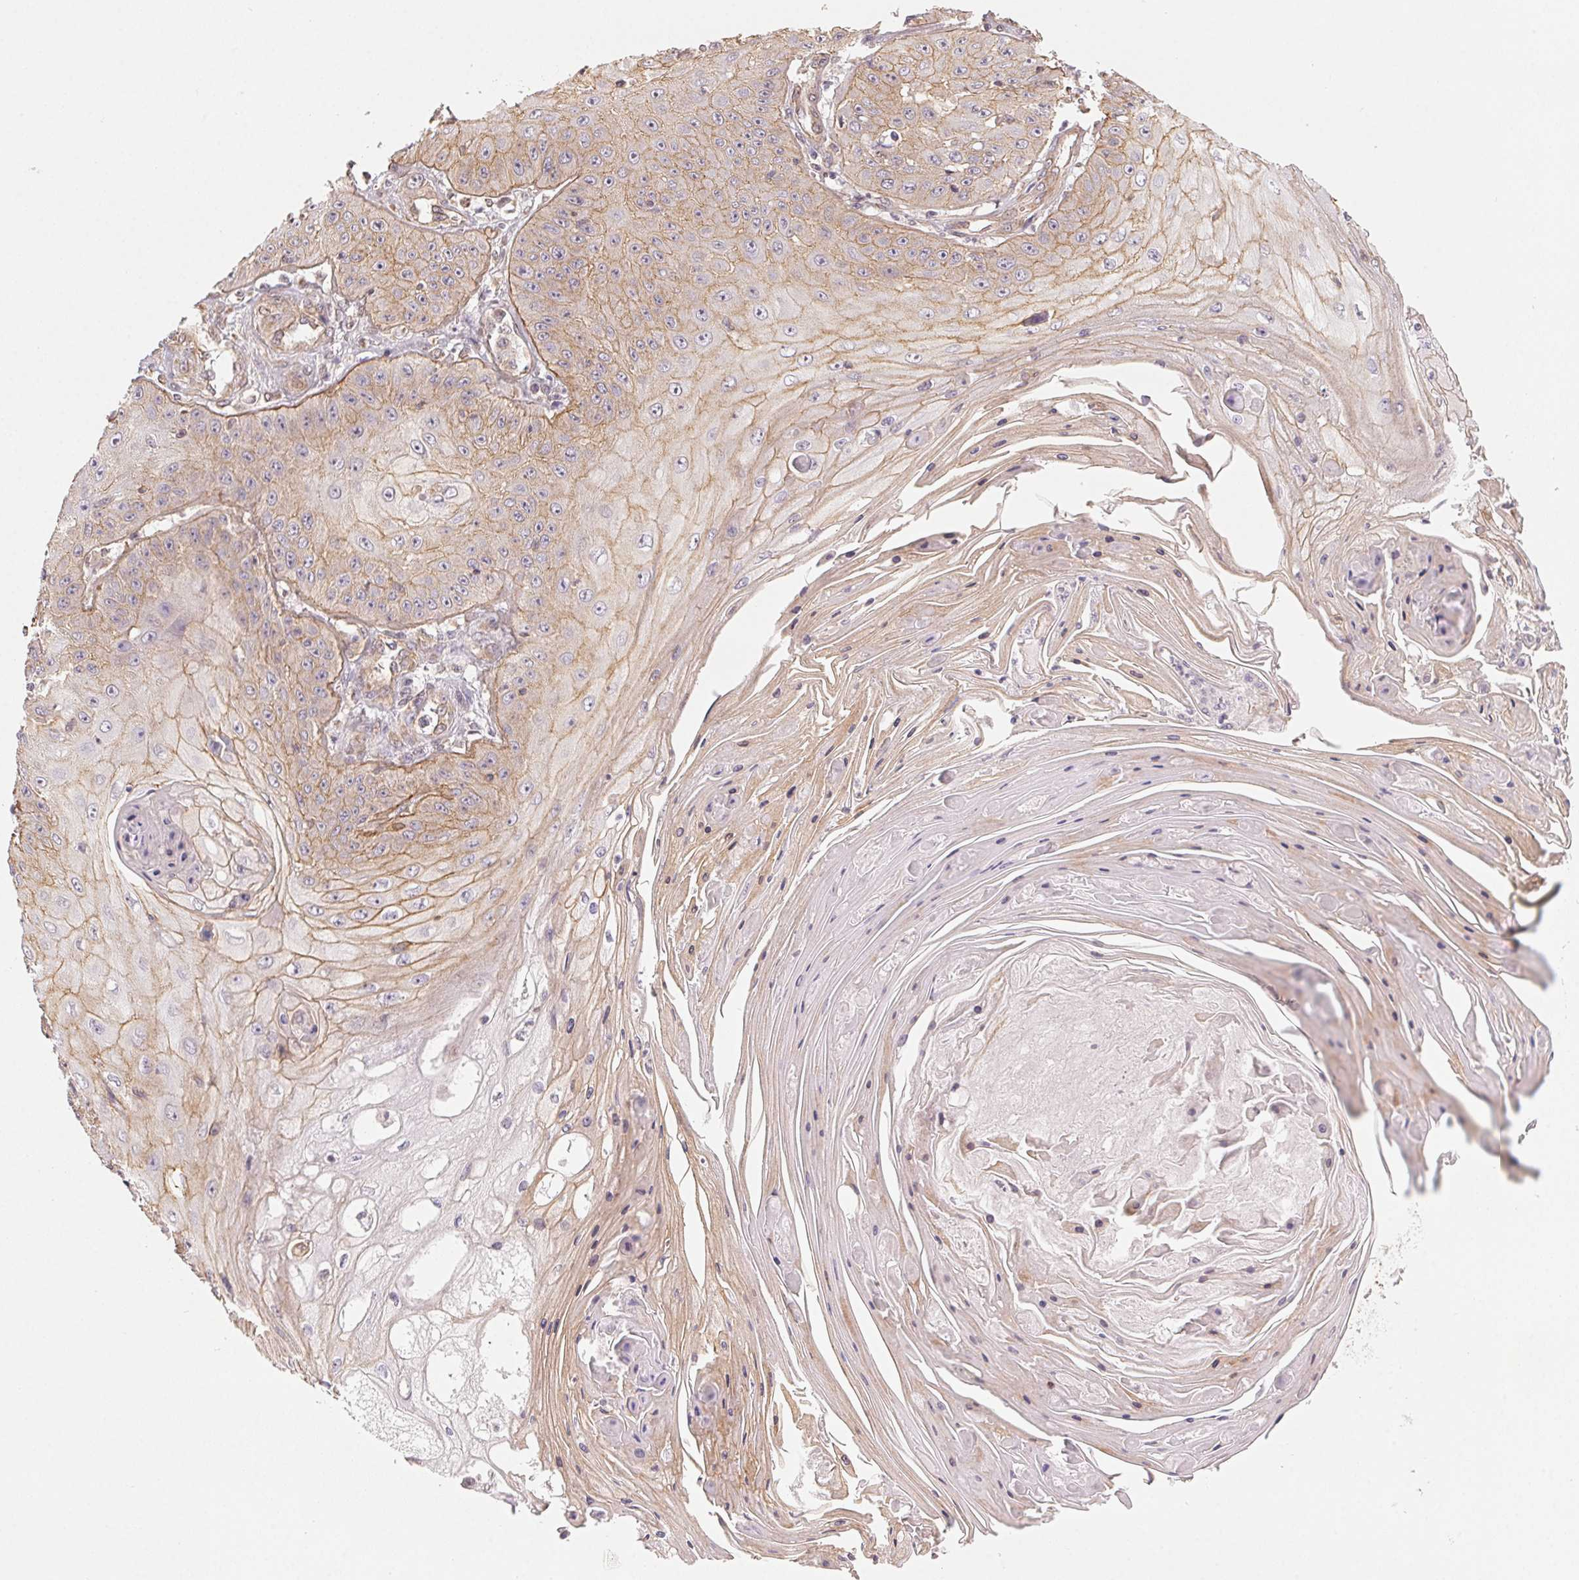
{"staining": {"intensity": "weak", "quantity": "25%-75%", "location": "cytoplasmic/membranous"}, "tissue": "skin cancer", "cell_type": "Tumor cells", "image_type": "cancer", "snomed": [{"axis": "morphology", "description": "Squamous cell carcinoma, NOS"}, {"axis": "topography", "description": "Skin"}], "caption": "Immunohistochemistry (IHC) histopathology image of human skin cancer stained for a protein (brown), which shows low levels of weak cytoplasmic/membranous positivity in approximately 25%-75% of tumor cells.", "gene": "PLA2G4F", "patient": {"sex": "male", "age": 70}}